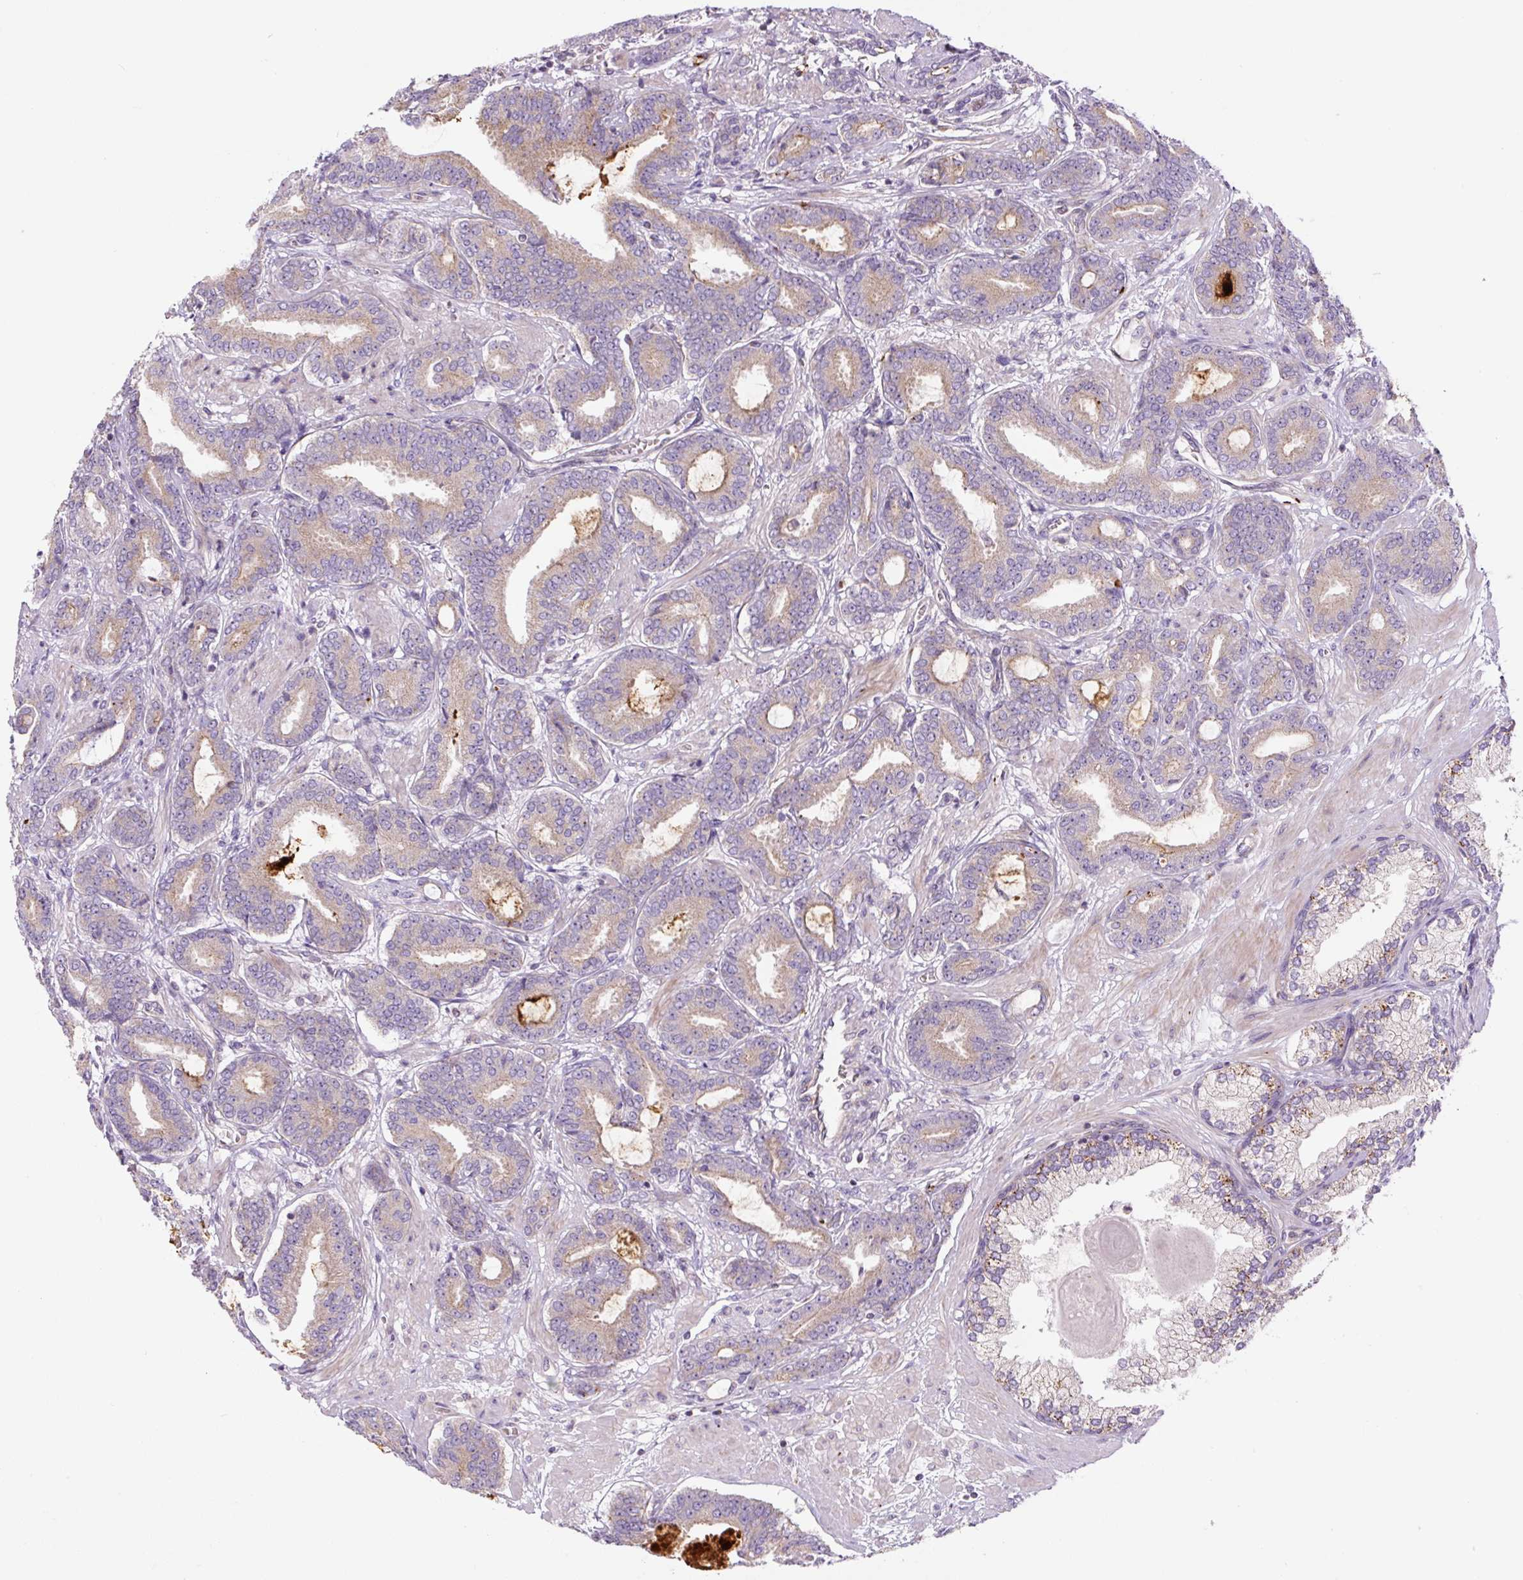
{"staining": {"intensity": "negative", "quantity": "none", "location": "none"}, "tissue": "prostate cancer", "cell_type": "Tumor cells", "image_type": "cancer", "snomed": [{"axis": "morphology", "description": "Adenocarcinoma, Low grade"}, {"axis": "topography", "description": "Prostate and seminal vesicle, NOS"}], "caption": "An image of human low-grade adenocarcinoma (prostate) is negative for staining in tumor cells. (Brightfield microscopy of DAB (3,3'-diaminobenzidine) IHC at high magnification).", "gene": "CCNI2", "patient": {"sex": "male", "age": 61}}